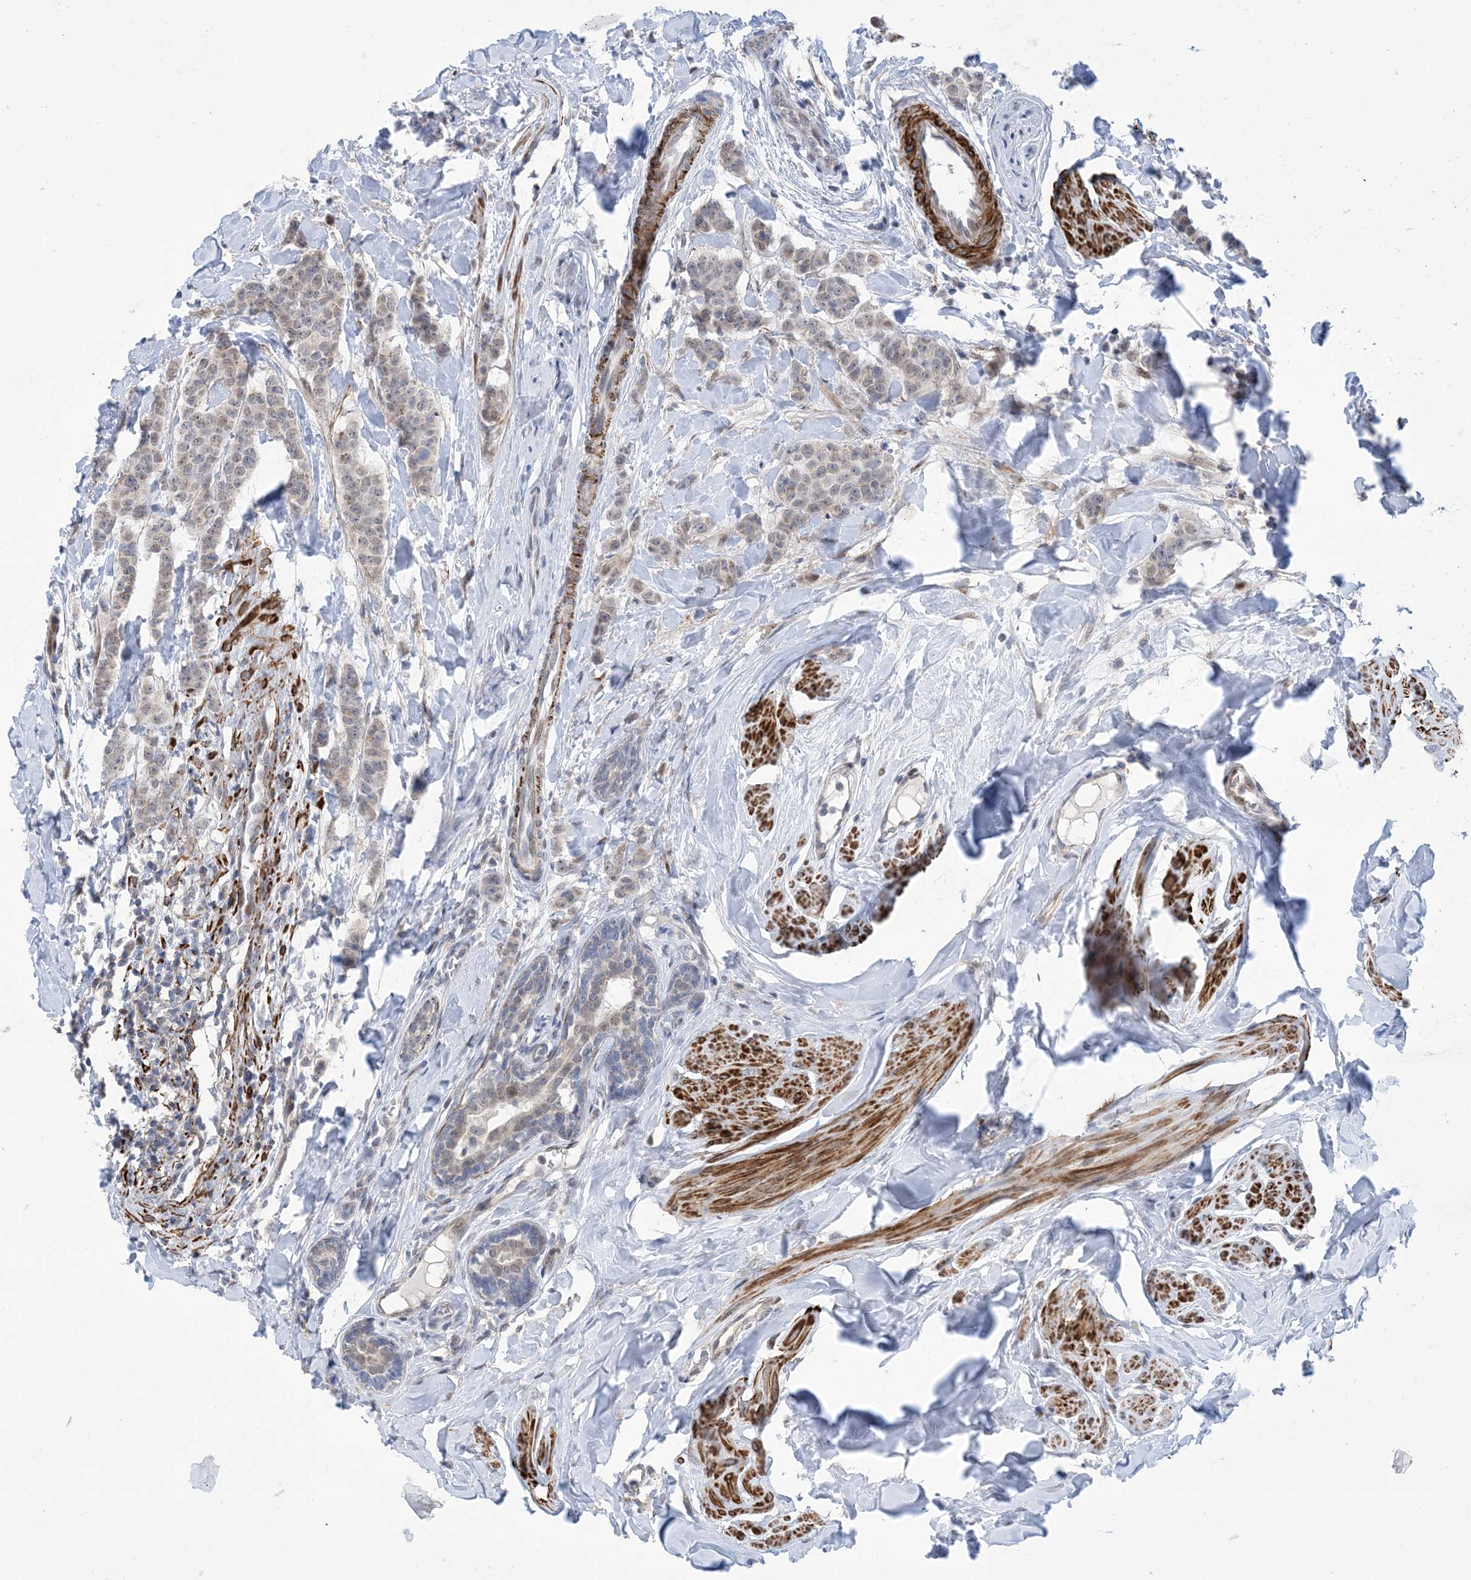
{"staining": {"intensity": "weak", "quantity": "<25%", "location": "nuclear"}, "tissue": "breast cancer", "cell_type": "Tumor cells", "image_type": "cancer", "snomed": [{"axis": "morphology", "description": "Duct carcinoma"}, {"axis": "topography", "description": "Breast"}], "caption": "There is no significant positivity in tumor cells of breast cancer. (DAB (3,3'-diaminobenzidine) immunohistochemistry (IHC) visualized using brightfield microscopy, high magnification).", "gene": "ZNF8", "patient": {"sex": "female", "age": 40}}